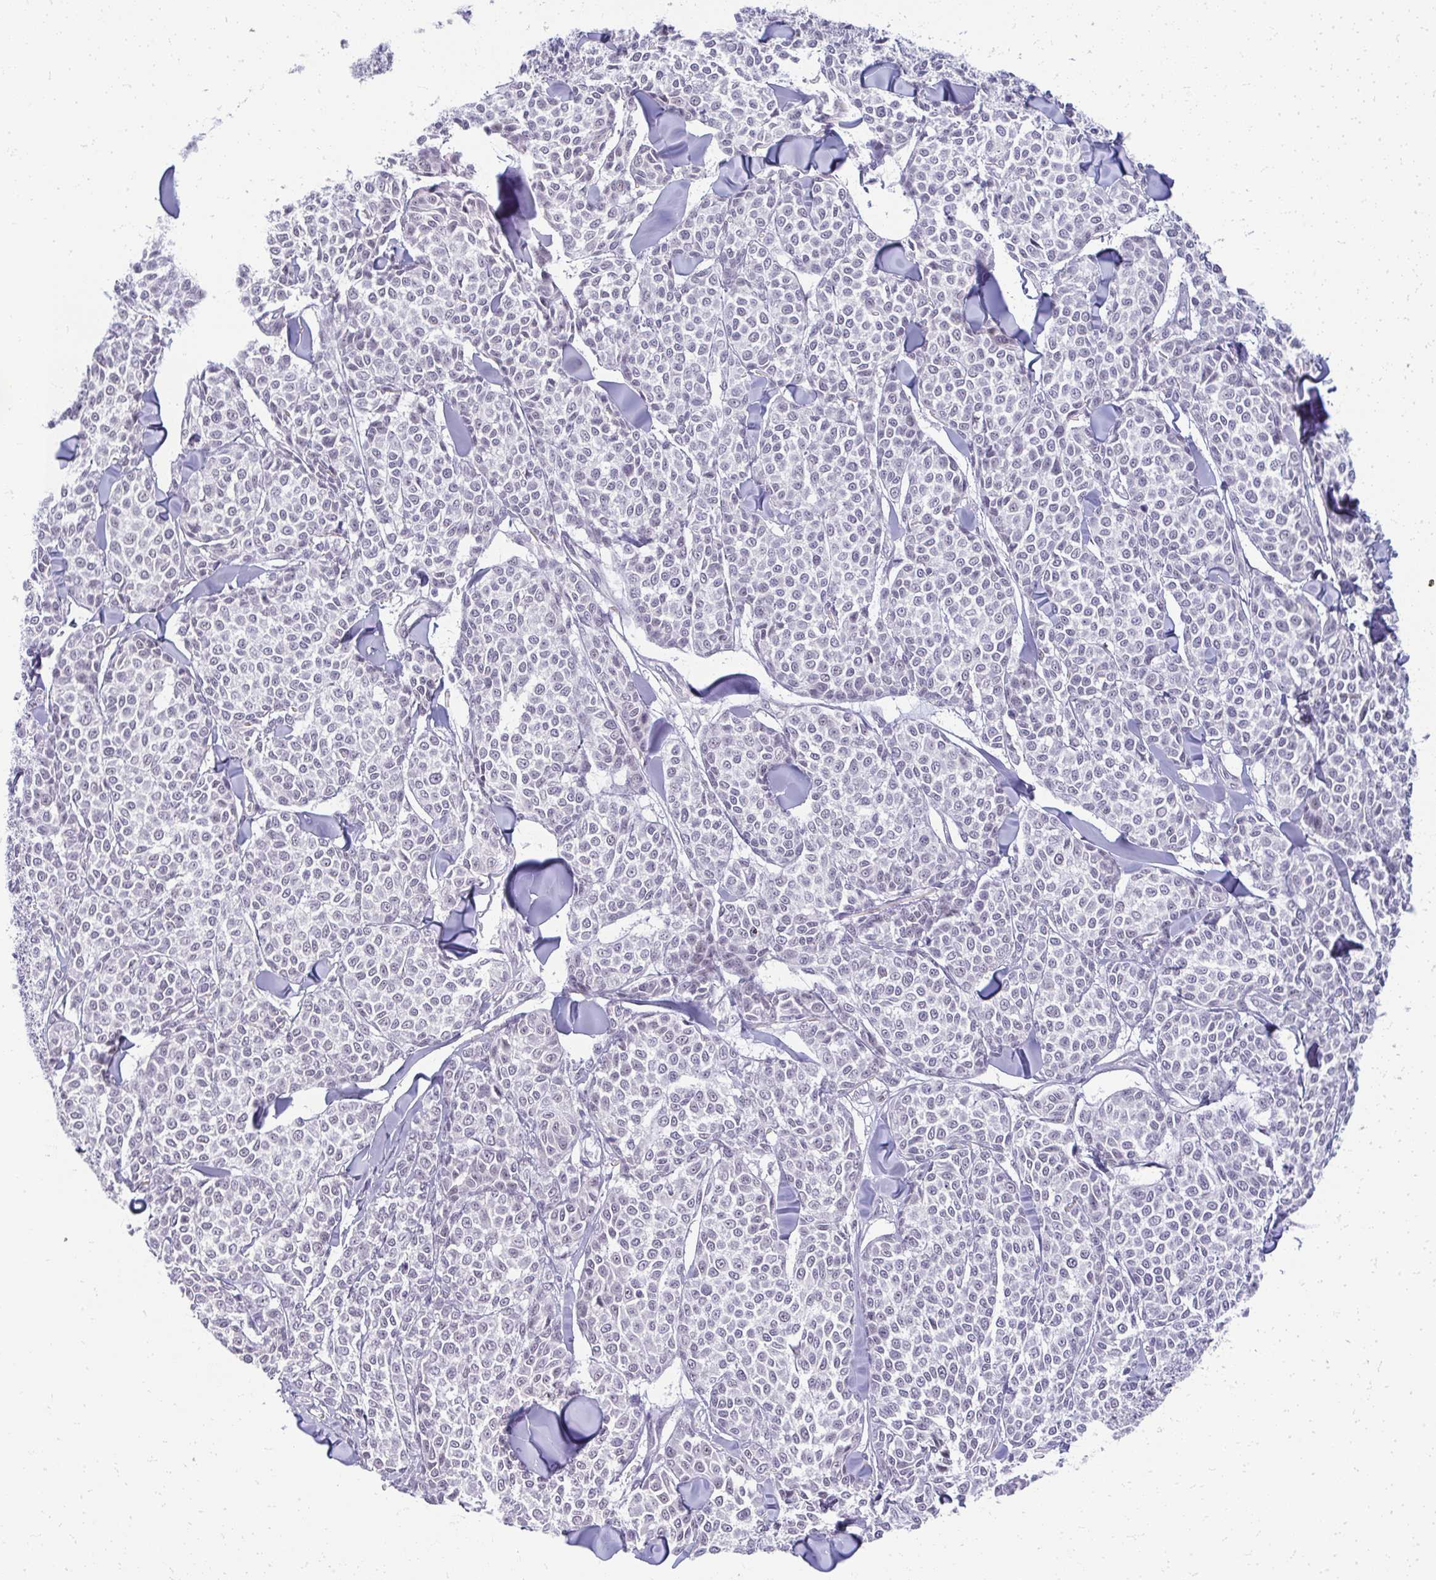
{"staining": {"intensity": "weak", "quantity": "<25%", "location": "nuclear"}, "tissue": "melanoma", "cell_type": "Tumor cells", "image_type": "cancer", "snomed": [{"axis": "morphology", "description": "Malignant melanoma, NOS"}, {"axis": "topography", "description": "Skin"}], "caption": "The photomicrograph displays no staining of tumor cells in malignant melanoma.", "gene": "TEX33", "patient": {"sex": "male", "age": 46}}